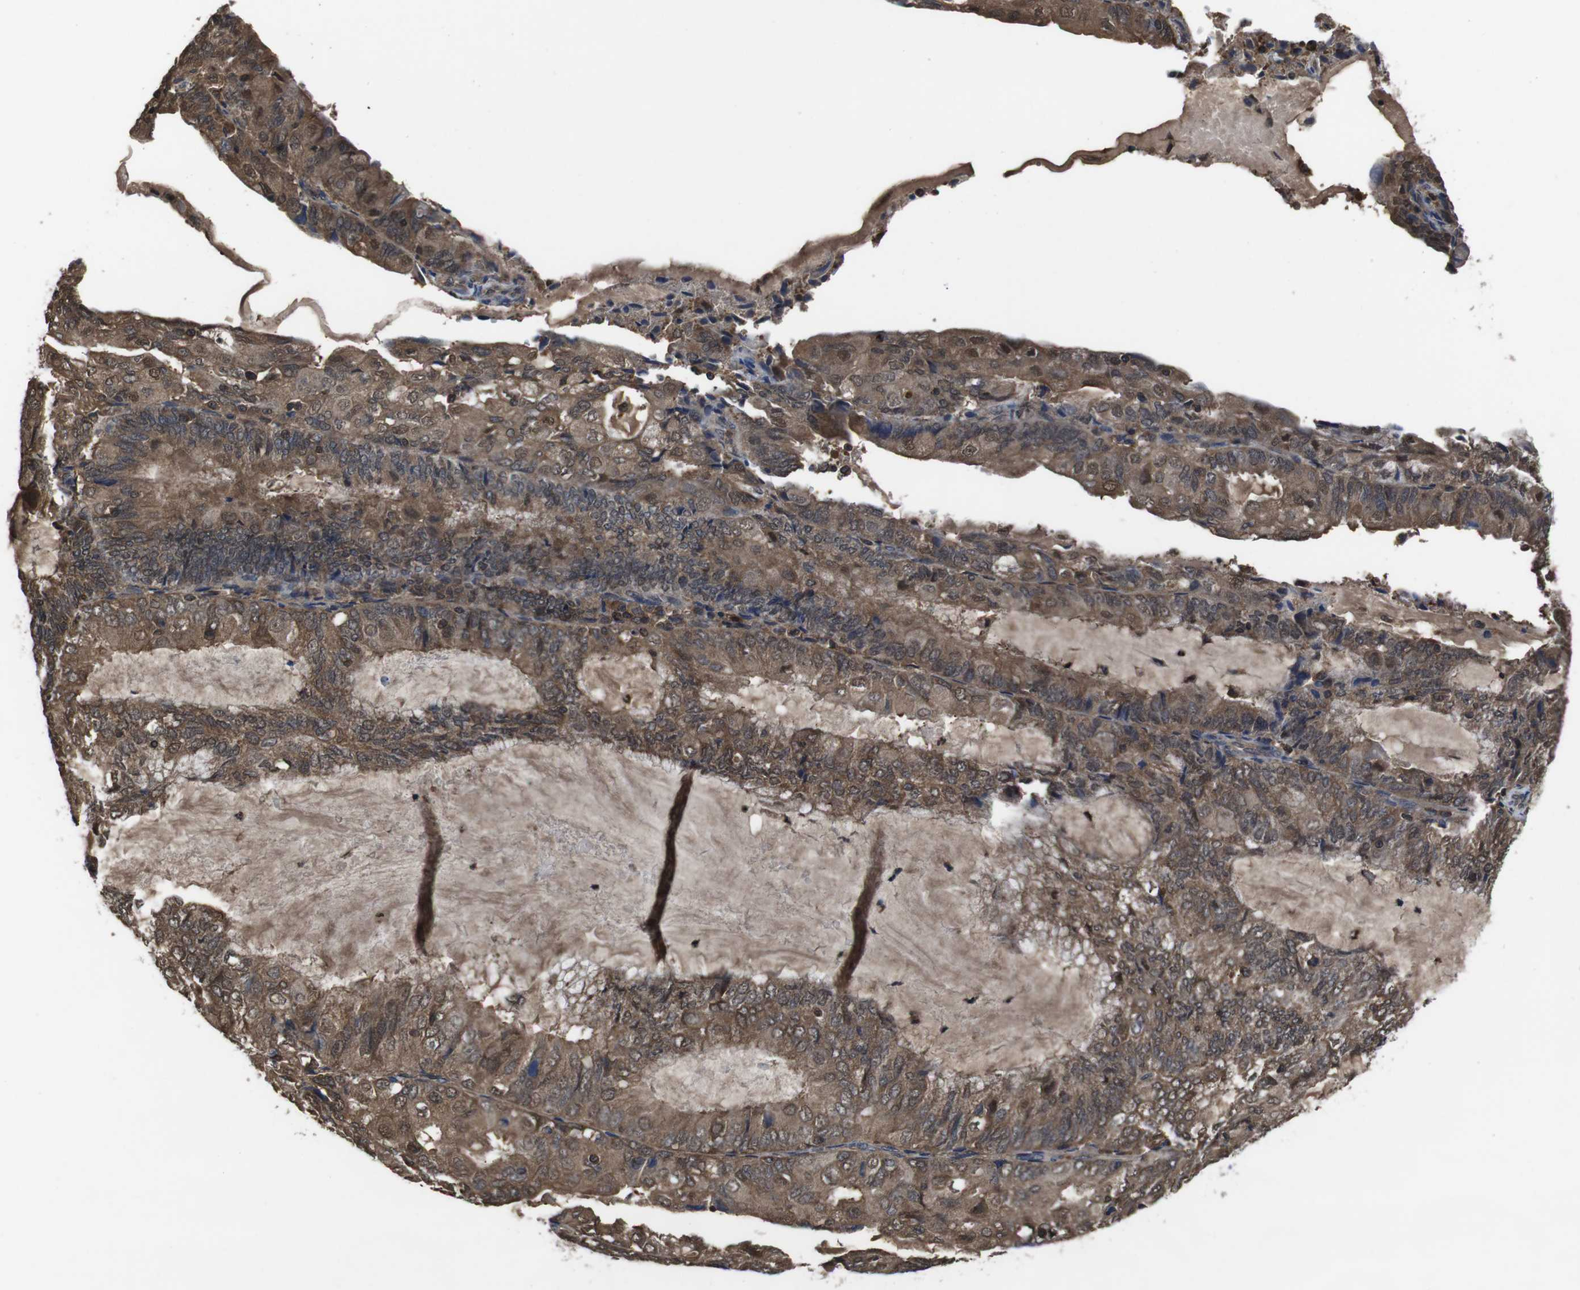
{"staining": {"intensity": "moderate", "quantity": ">75%", "location": "cytoplasmic/membranous"}, "tissue": "endometrial cancer", "cell_type": "Tumor cells", "image_type": "cancer", "snomed": [{"axis": "morphology", "description": "Adenocarcinoma, NOS"}, {"axis": "topography", "description": "Endometrium"}], "caption": "A brown stain highlights moderate cytoplasmic/membranous expression of a protein in human endometrial cancer tumor cells.", "gene": "CXCL11", "patient": {"sex": "female", "age": 81}}